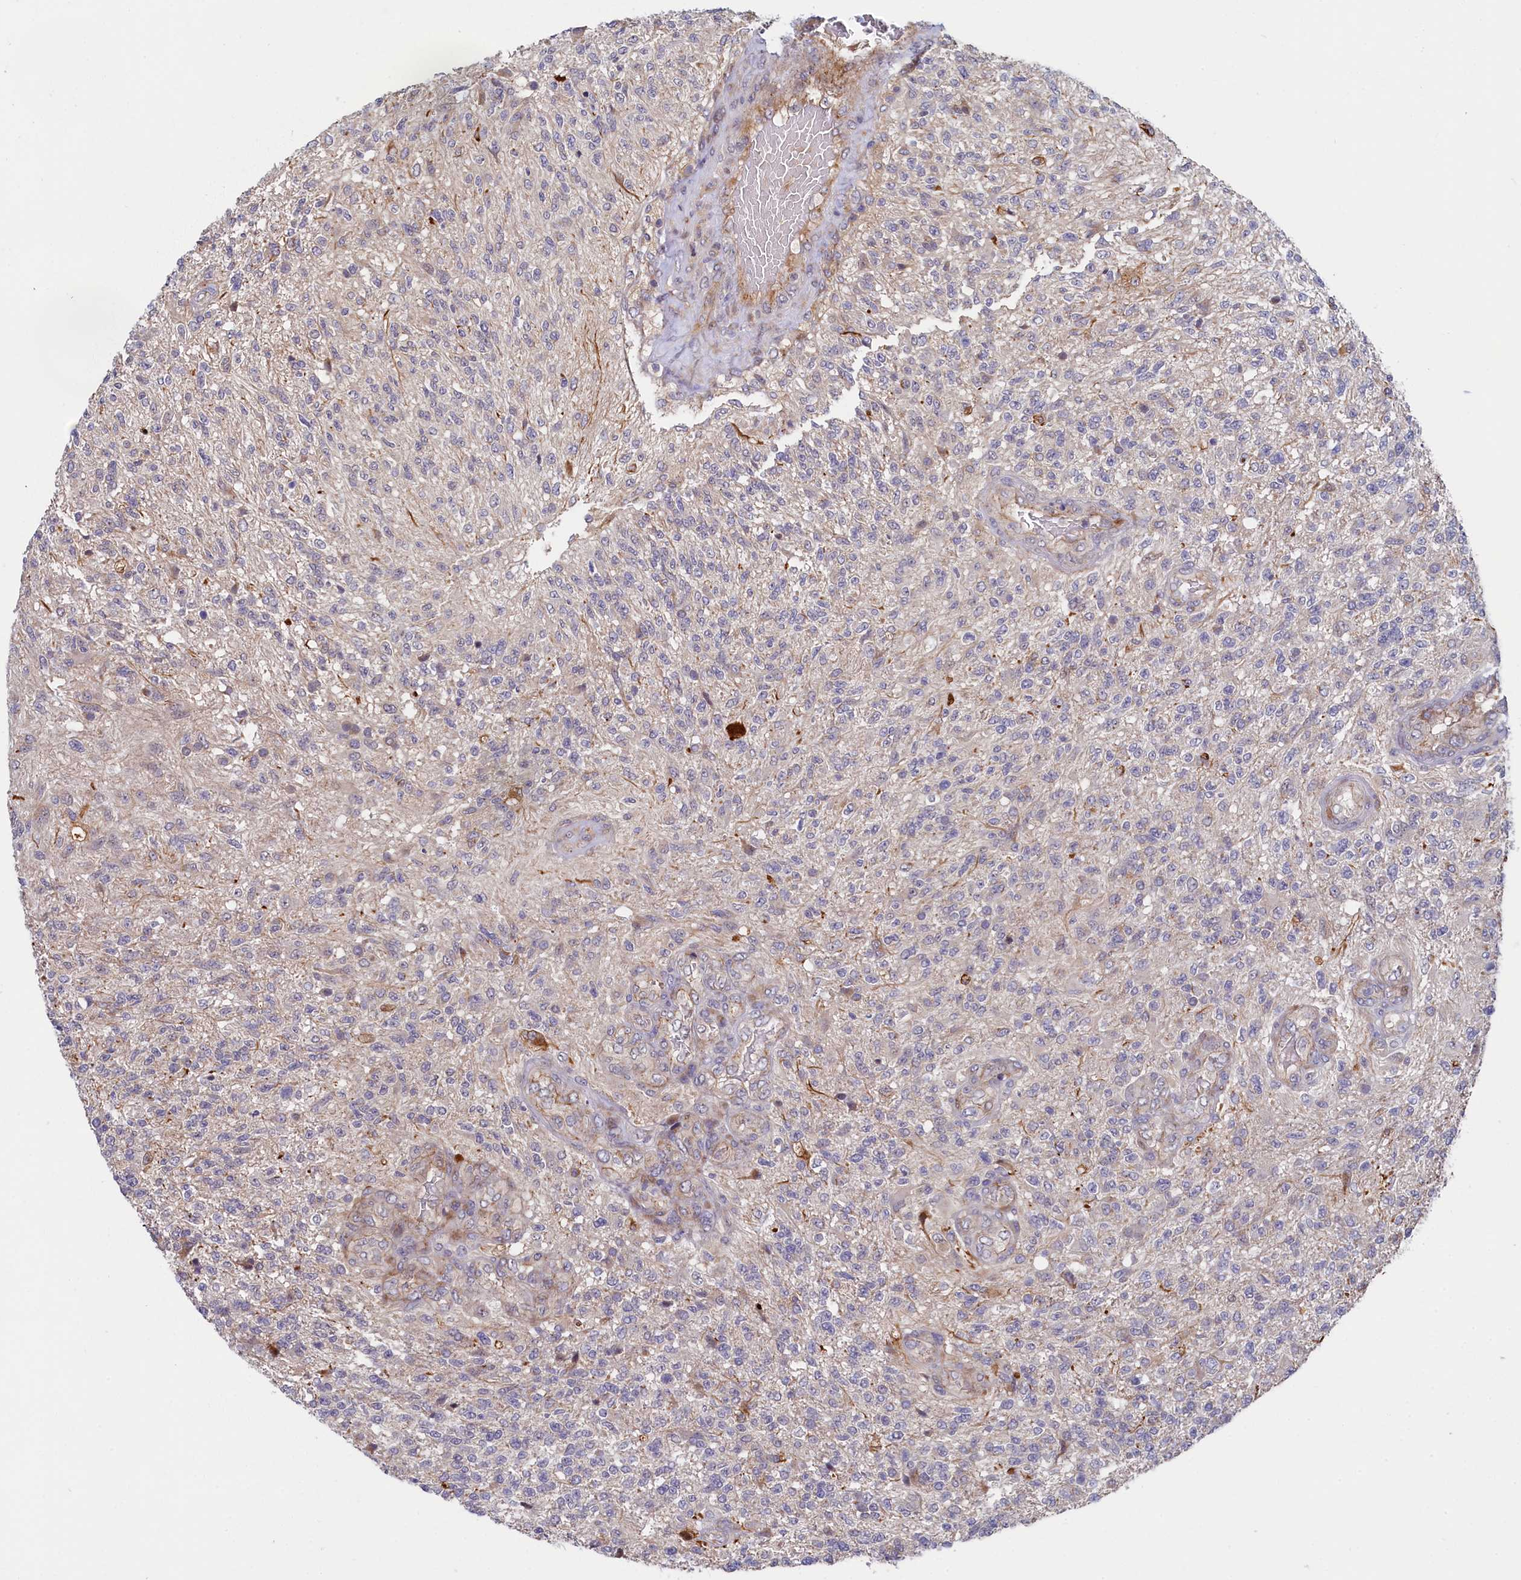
{"staining": {"intensity": "weak", "quantity": "<25%", "location": "cytoplasmic/membranous"}, "tissue": "glioma", "cell_type": "Tumor cells", "image_type": "cancer", "snomed": [{"axis": "morphology", "description": "Glioma, malignant, High grade"}, {"axis": "topography", "description": "Brain"}], "caption": "The immunohistochemistry micrograph has no significant positivity in tumor cells of glioma tissue.", "gene": "PIK3C3", "patient": {"sex": "male", "age": 56}}